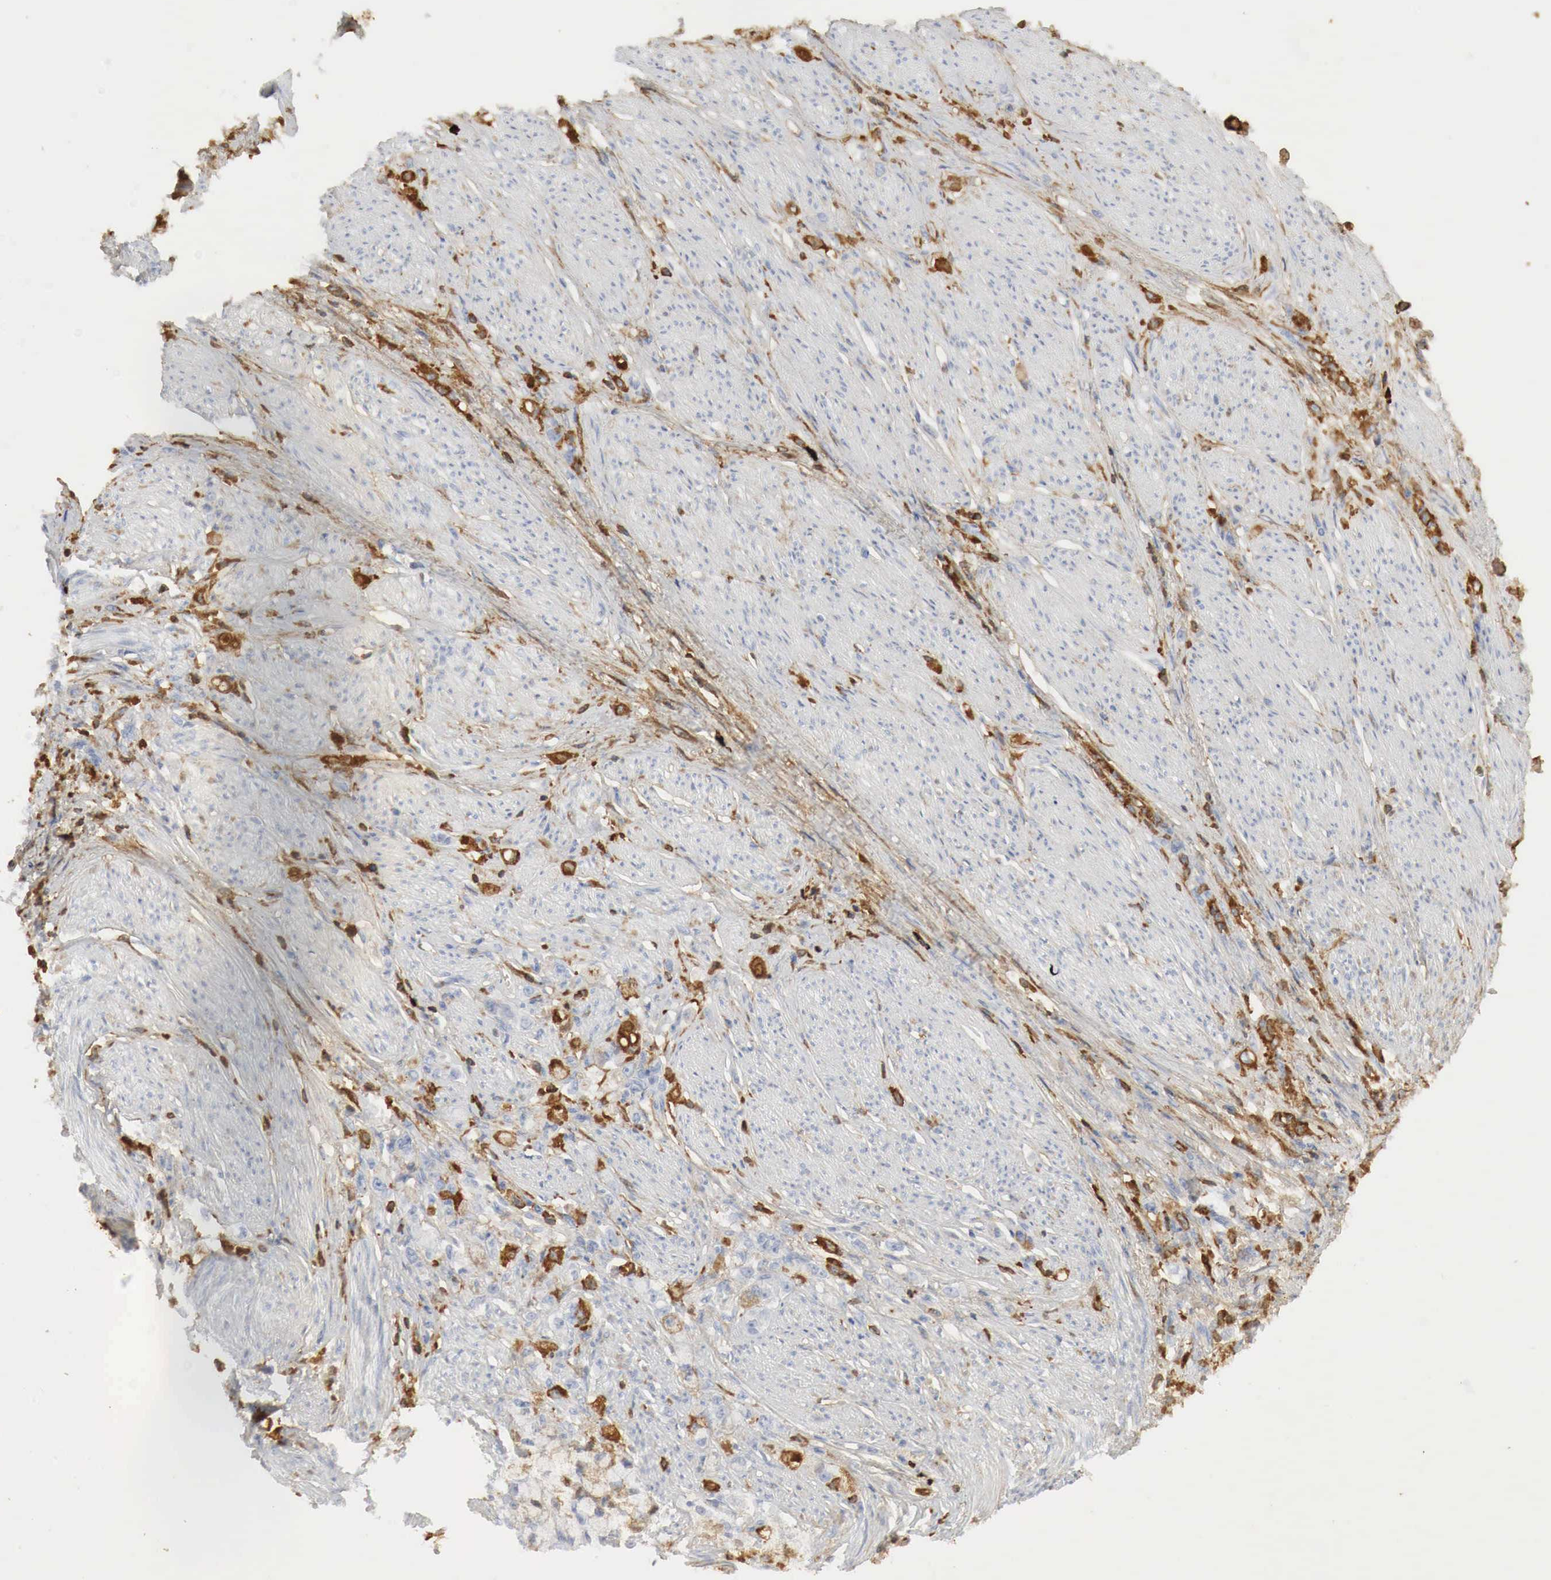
{"staining": {"intensity": "weak", "quantity": "<25%", "location": "cytoplasmic/membranous"}, "tissue": "stomach cancer", "cell_type": "Tumor cells", "image_type": "cancer", "snomed": [{"axis": "morphology", "description": "Adenocarcinoma, NOS"}, {"axis": "topography", "description": "Stomach"}], "caption": "Stomach cancer (adenocarcinoma) was stained to show a protein in brown. There is no significant expression in tumor cells.", "gene": "IGLC3", "patient": {"sex": "male", "age": 72}}